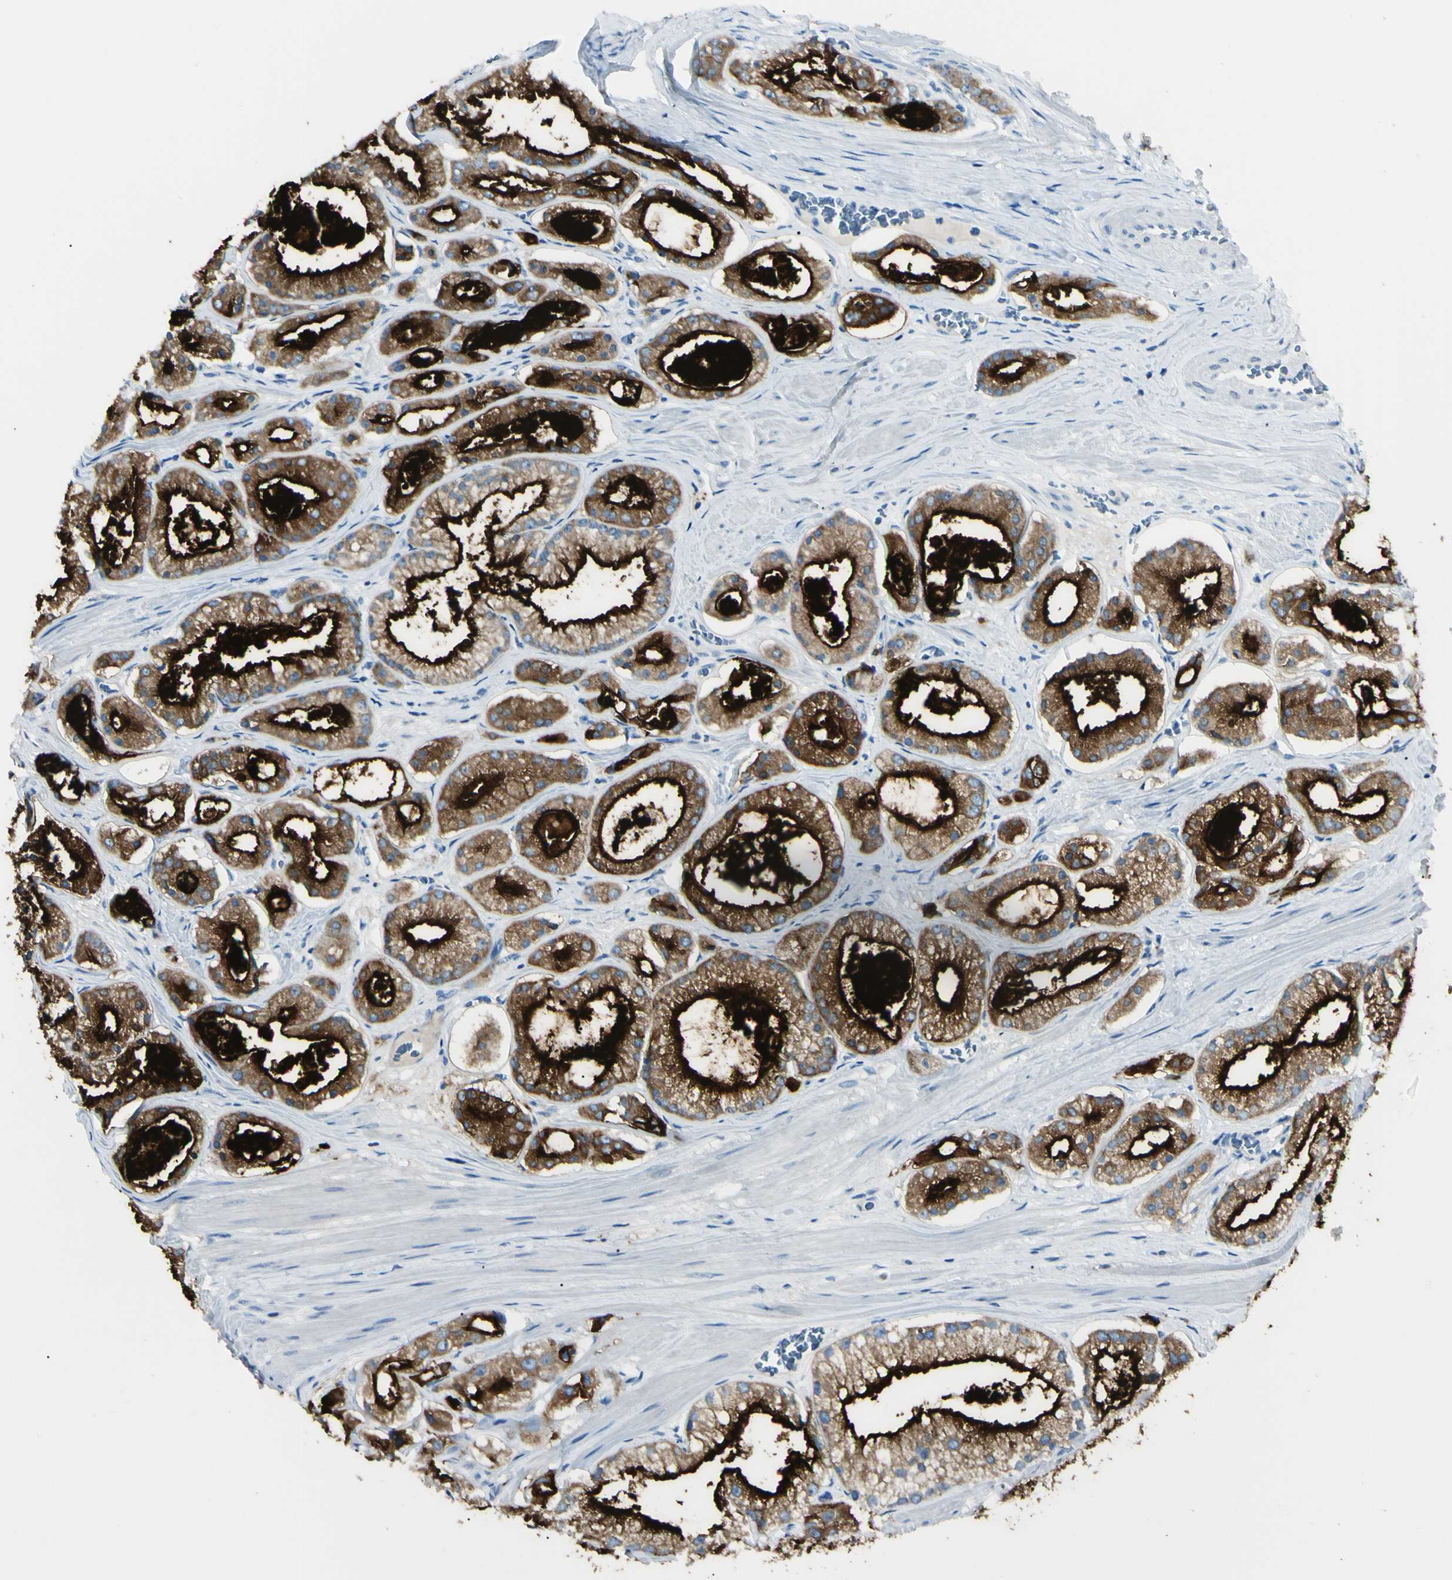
{"staining": {"intensity": "strong", "quantity": ">75%", "location": "cytoplasmic/membranous"}, "tissue": "prostate cancer", "cell_type": "Tumor cells", "image_type": "cancer", "snomed": [{"axis": "morphology", "description": "Adenocarcinoma, High grade"}, {"axis": "topography", "description": "Prostate"}], "caption": "Prostate cancer was stained to show a protein in brown. There is high levels of strong cytoplasmic/membranous staining in about >75% of tumor cells. The staining is performed using DAB (3,3'-diaminobenzidine) brown chromogen to label protein expression. The nuclei are counter-stained blue using hematoxylin.", "gene": "FOLH1", "patient": {"sex": "male", "age": 66}}